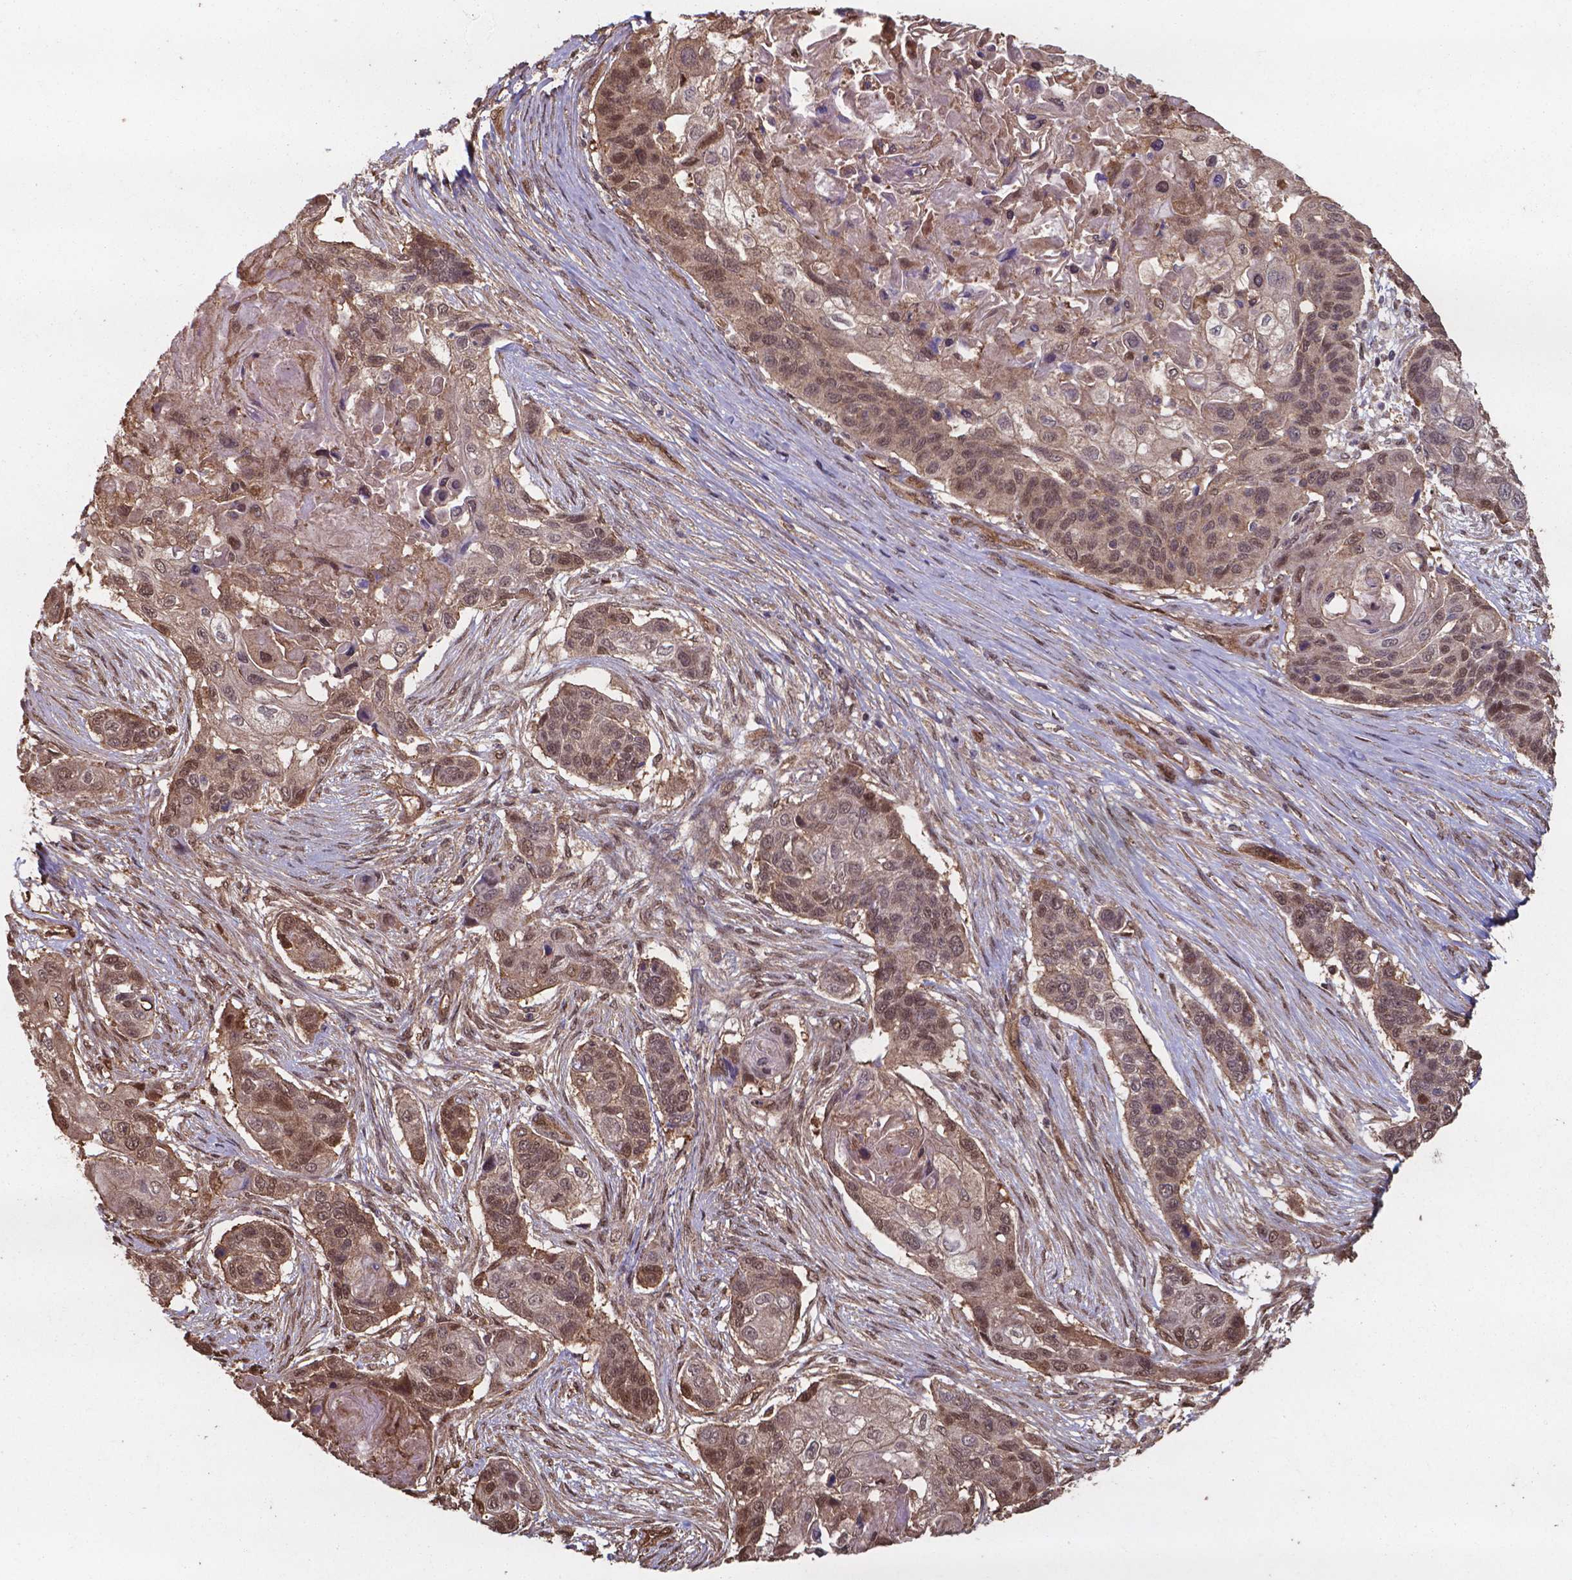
{"staining": {"intensity": "moderate", "quantity": ">75%", "location": "cytoplasmic/membranous,nuclear"}, "tissue": "lung cancer", "cell_type": "Tumor cells", "image_type": "cancer", "snomed": [{"axis": "morphology", "description": "Squamous cell carcinoma, NOS"}, {"axis": "topography", "description": "Lung"}], "caption": "Lung cancer tissue reveals moderate cytoplasmic/membranous and nuclear positivity in approximately >75% of tumor cells, visualized by immunohistochemistry.", "gene": "CHP2", "patient": {"sex": "male", "age": 69}}